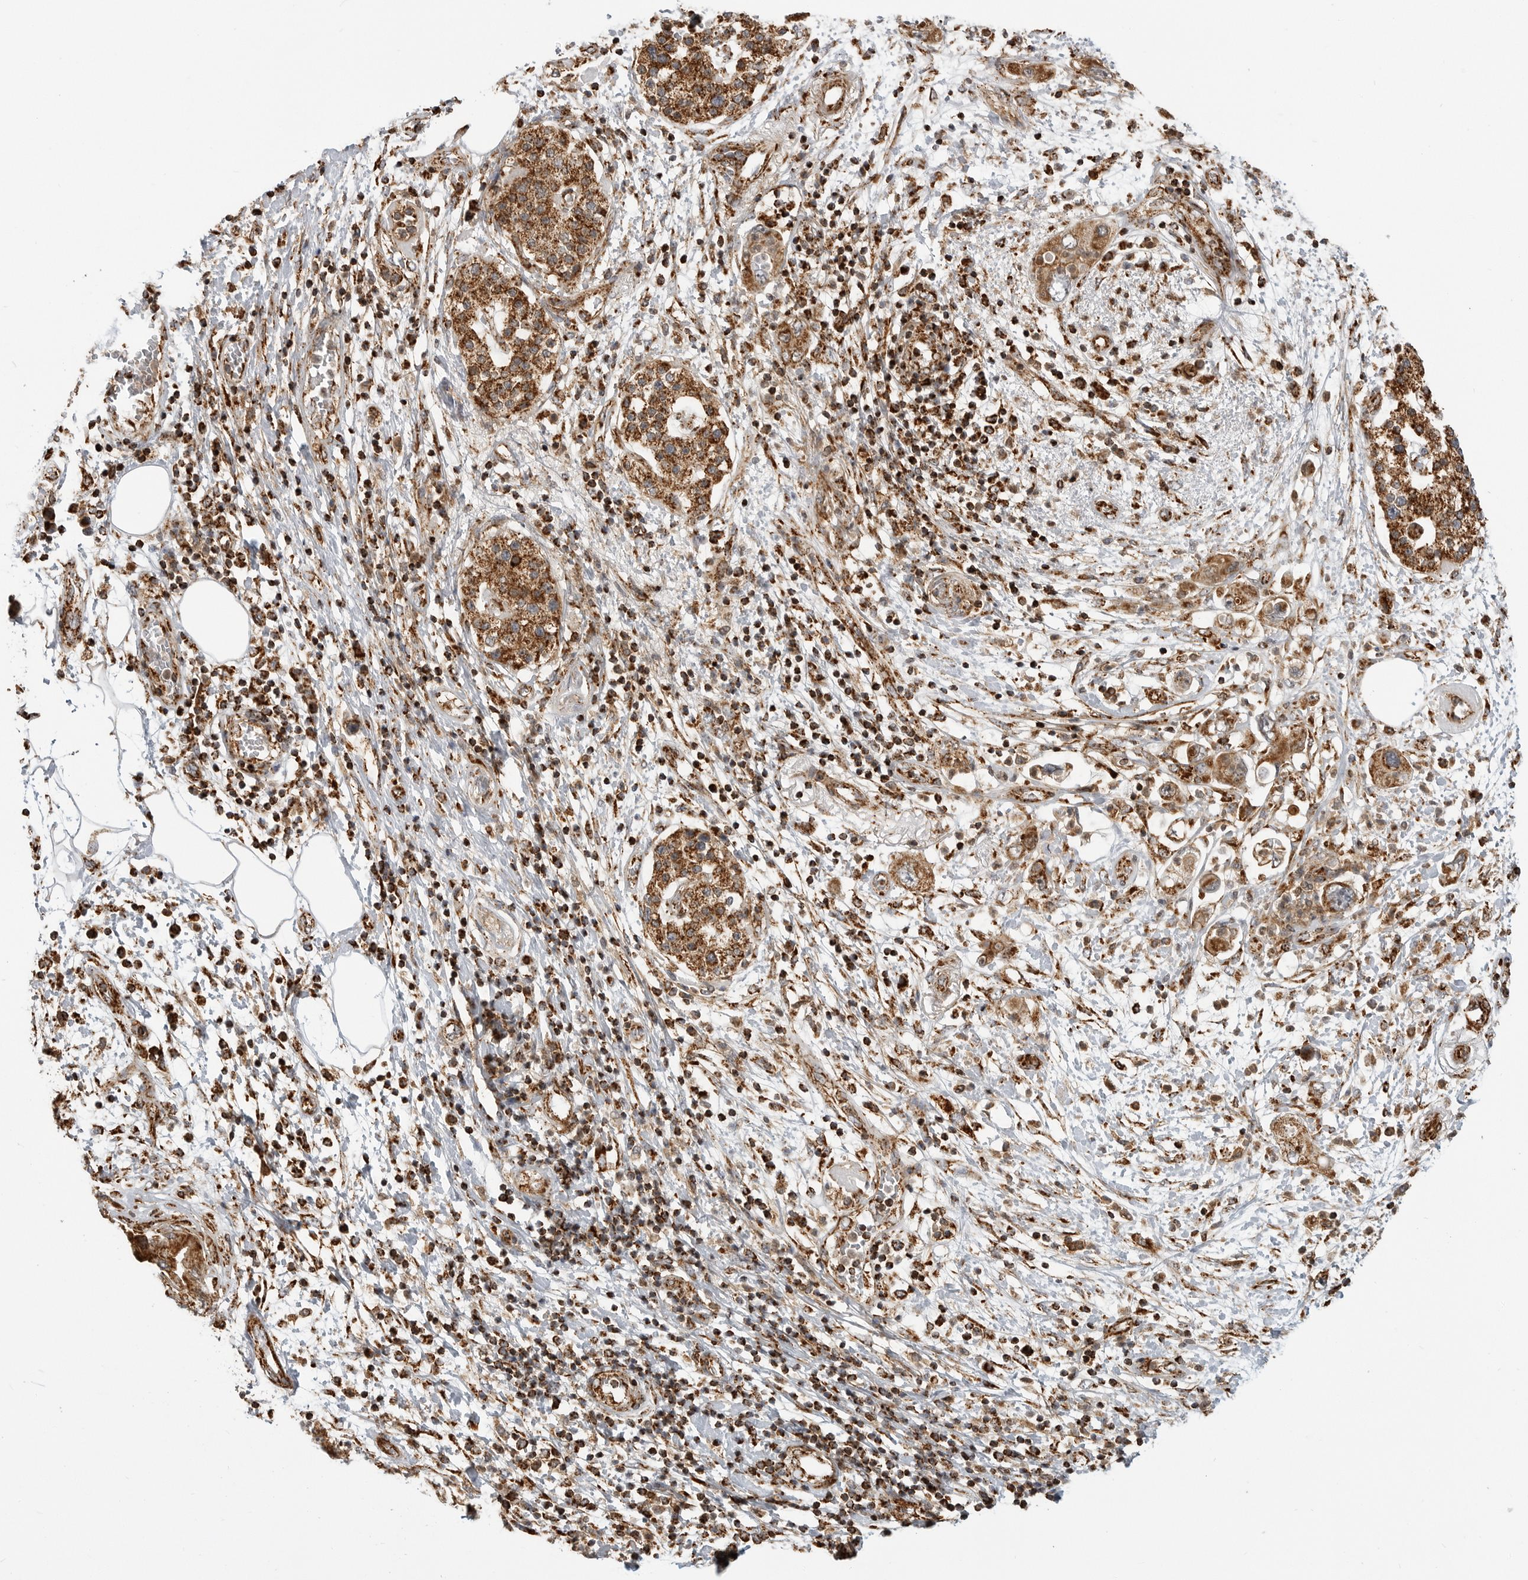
{"staining": {"intensity": "strong", "quantity": ">75%", "location": "cytoplasmic/membranous"}, "tissue": "pancreatic cancer", "cell_type": "Tumor cells", "image_type": "cancer", "snomed": [{"axis": "morphology", "description": "Adenocarcinoma, NOS"}, {"axis": "topography", "description": "Pancreas"}], "caption": "Pancreatic adenocarcinoma stained with DAB (3,3'-diaminobenzidine) immunohistochemistry displays high levels of strong cytoplasmic/membranous expression in about >75% of tumor cells.", "gene": "BMP2K", "patient": {"sex": "female", "age": 73}}